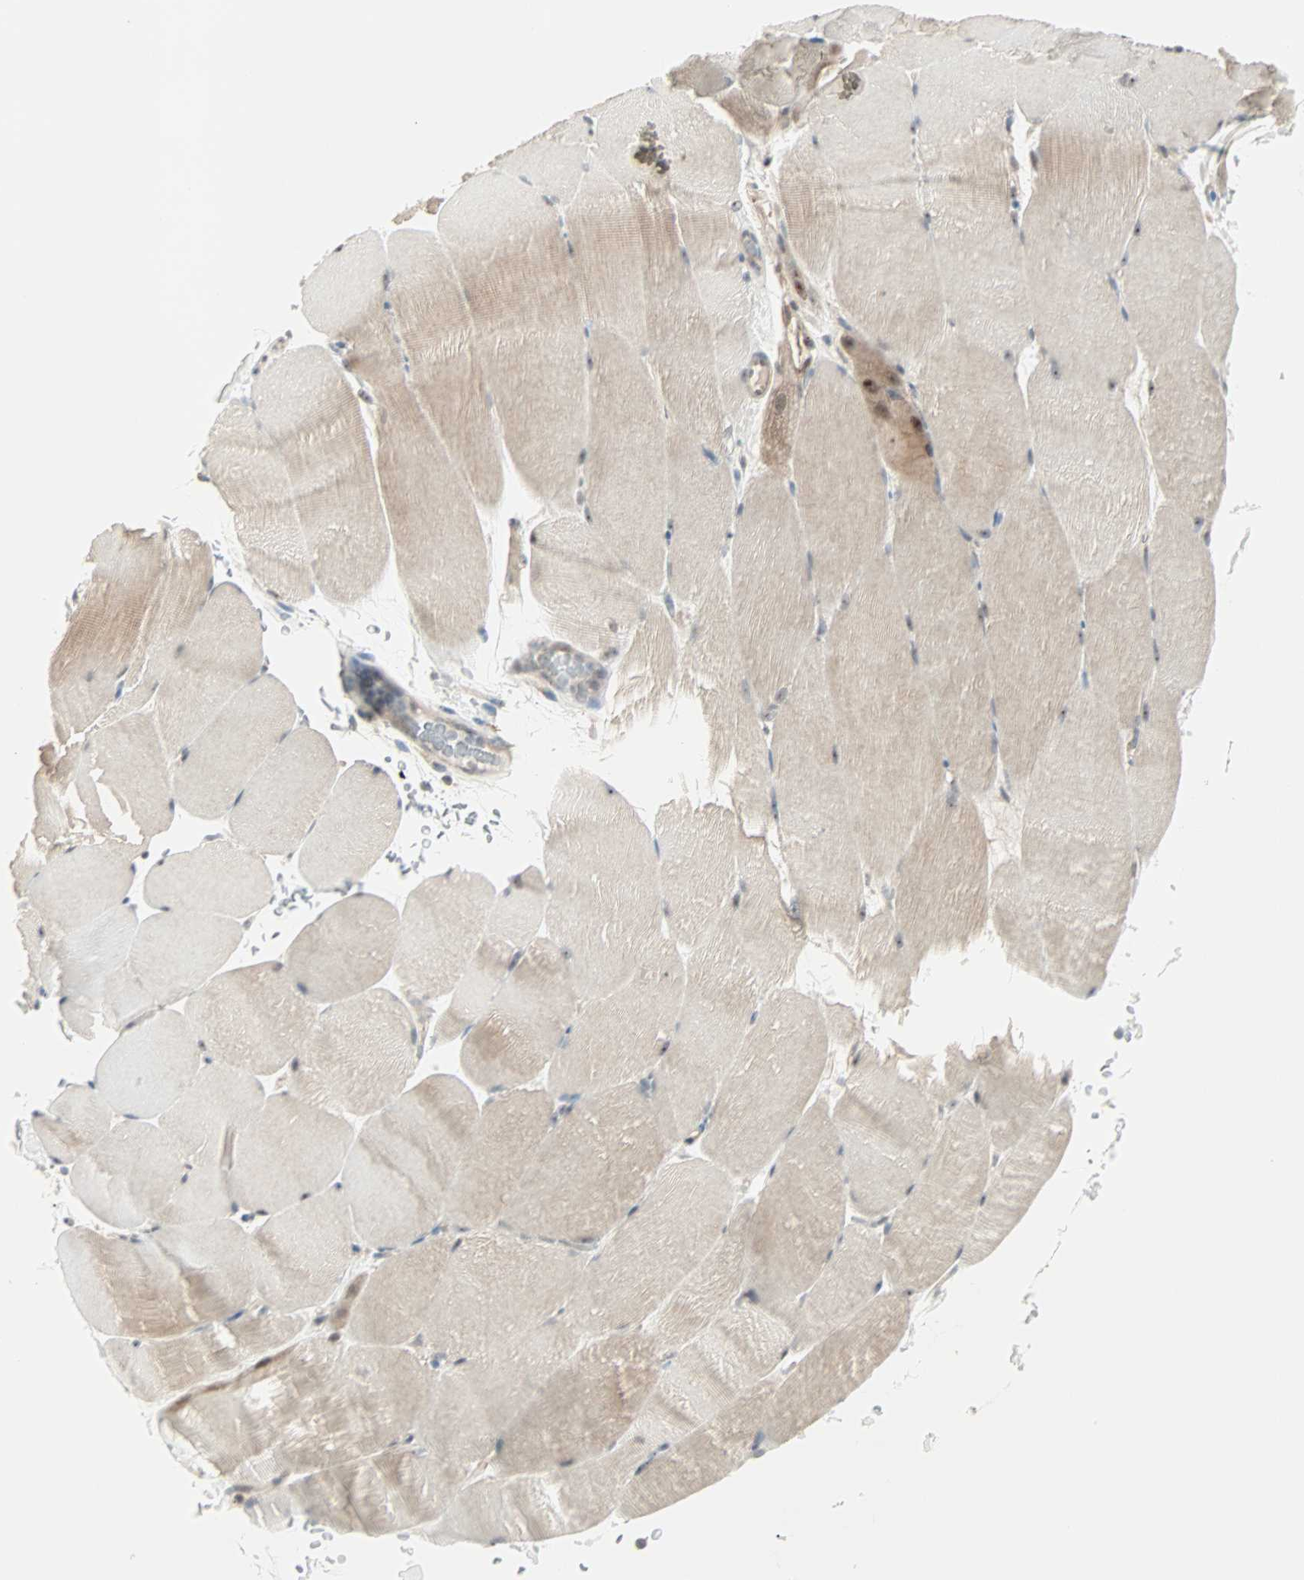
{"staining": {"intensity": "weak", "quantity": ">75%", "location": "cytoplasmic/membranous"}, "tissue": "skeletal muscle", "cell_type": "Myocytes", "image_type": "normal", "snomed": [{"axis": "morphology", "description": "Normal tissue, NOS"}, {"axis": "topography", "description": "Skeletal muscle"}, {"axis": "topography", "description": "Parathyroid gland"}], "caption": "Protein staining of unremarkable skeletal muscle reveals weak cytoplasmic/membranous expression in about >75% of myocytes. Using DAB (brown) and hematoxylin (blue) stains, captured at high magnification using brightfield microscopy.", "gene": "KDM4A", "patient": {"sex": "female", "age": 37}}